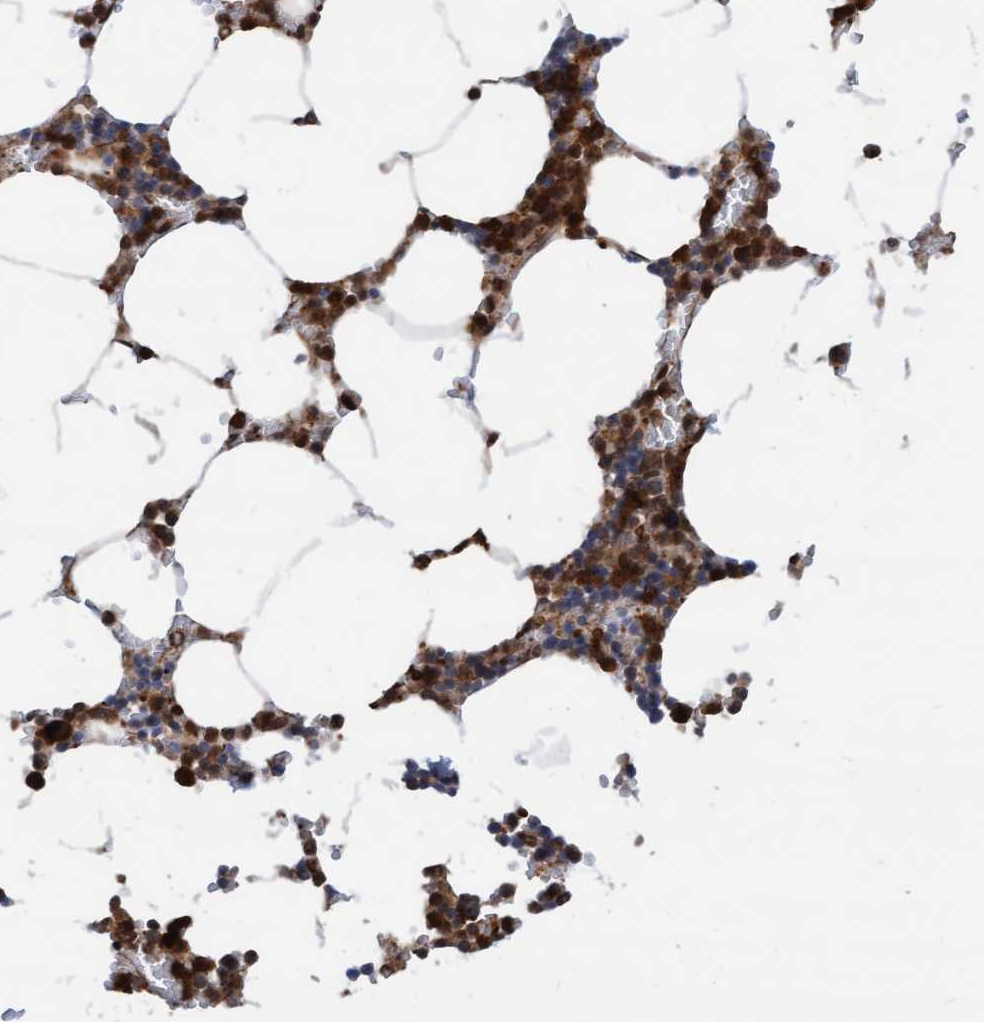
{"staining": {"intensity": "strong", "quantity": "25%-75%", "location": "cytoplasmic/membranous,nuclear"}, "tissue": "bone marrow", "cell_type": "Hematopoietic cells", "image_type": "normal", "snomed": [{"axis": "morphology", "description": "Normal tissue, NOS"}, {"axis": "topography", "description": "Bone marrow"}], "caption": "Benign bone marrow was stained to show a protein in brown. There is high levels of strong cytoplasmic/membranous,nuclear positivity in about 25%-75% of hematopoietic cells.", "gene": "STXBP4", "patient": {"sex": "male", "age": 70}}